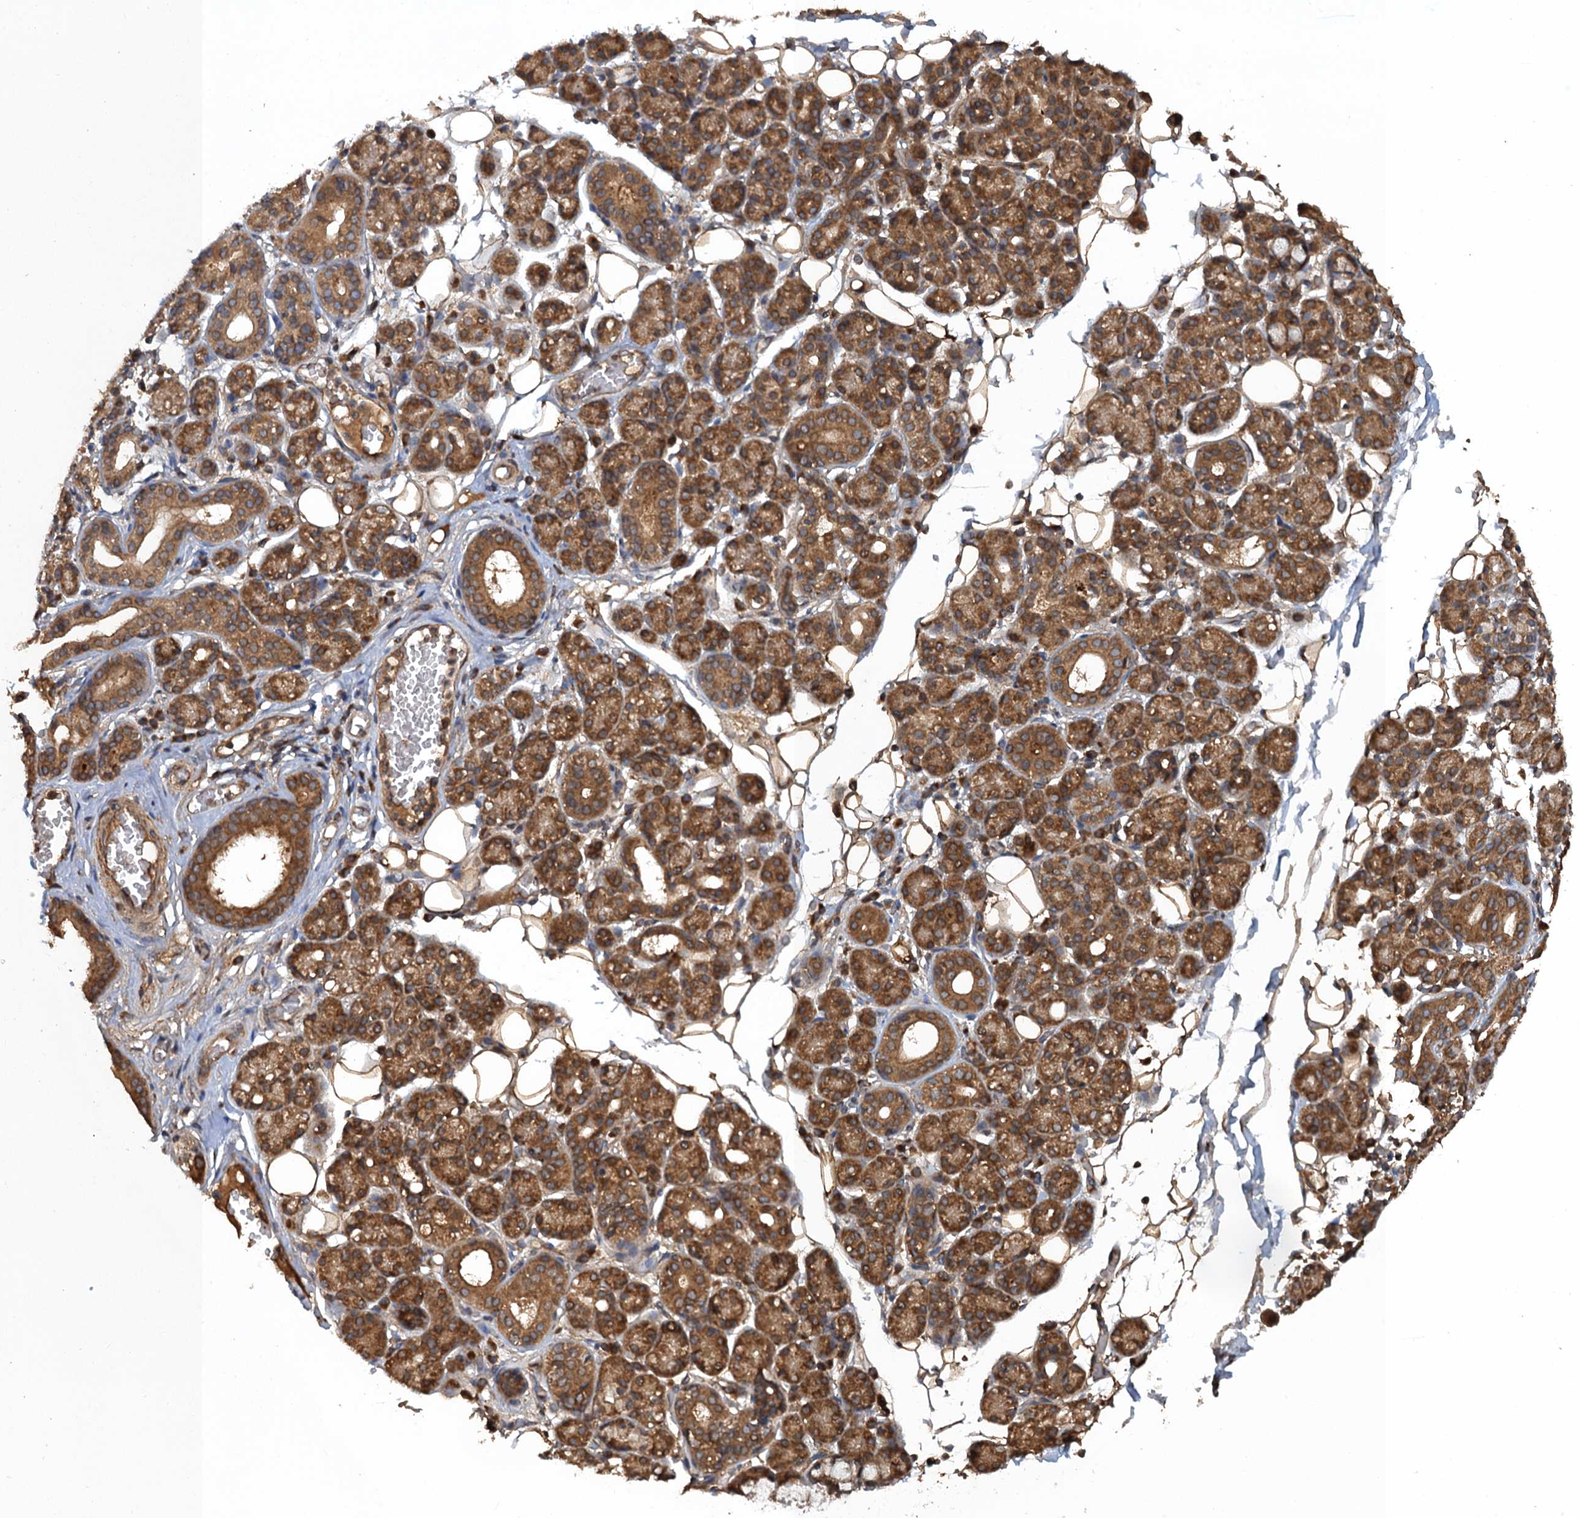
{"staining": {"intensity": "moderate", "quantity": "25%-75%", "location": "cytoplasmic/membranous"}, "tissue": "salivary gland", "cell_type": "Glandular cells", "image_type": "normal", "snomed": [{"axis": "morphology", "description": "Normal tissue, NOS"}, {"axis": "topography", "description": "Salivary gland"}], "caption": "Glandular cells reveal moderate cytoplasmic/membranous expression in about 25%-75% of cells in normal salivary gland. (Brightfield microscopy of DAB IHC at high magnification).", "gene": "GLE1", "patient": {"sex": "male", "age": 63}}